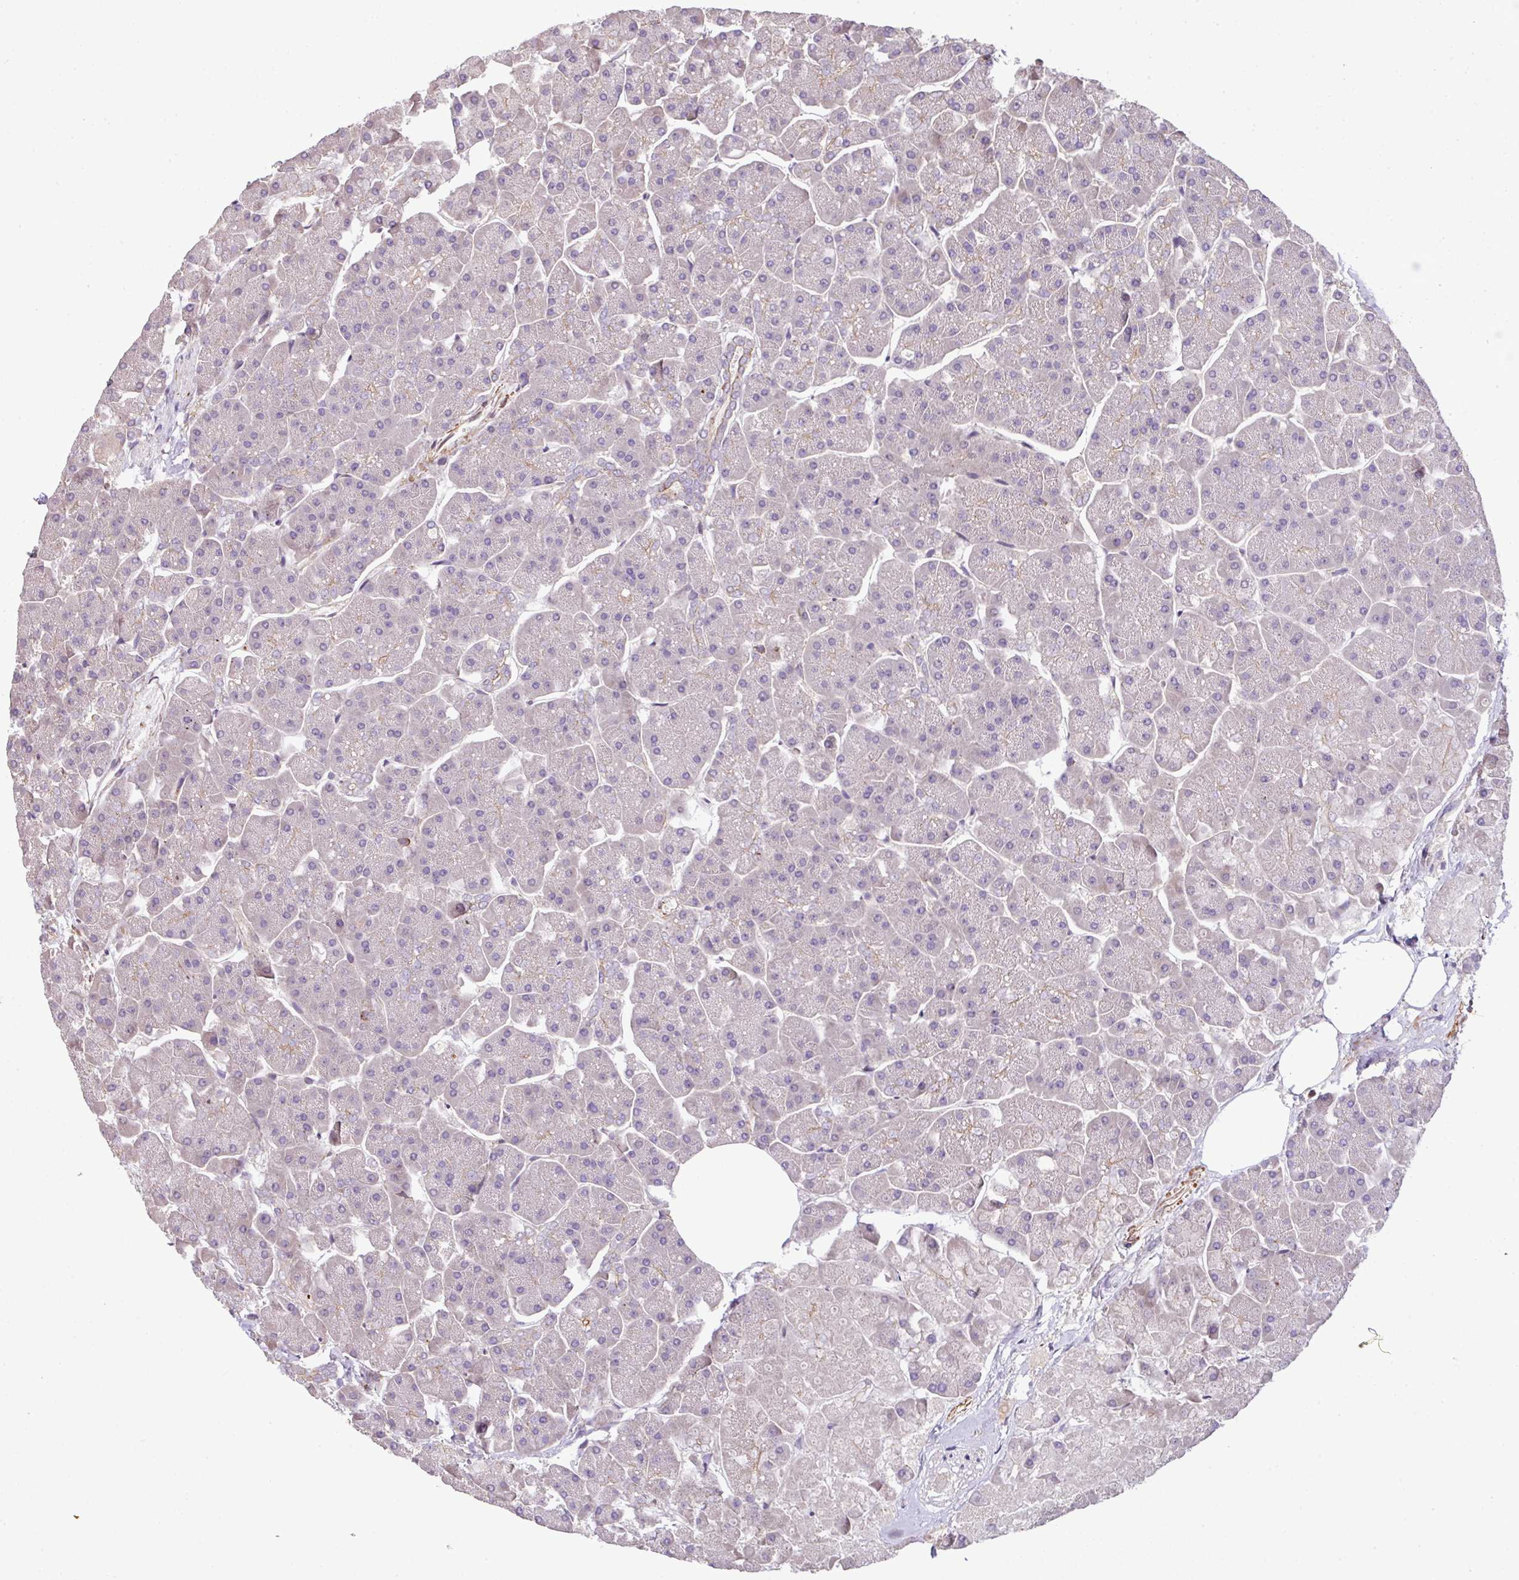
{"staining": {"intensity": "weak", "quantity": "<25%", "location": "cytoplasmic/membranous"}, "tissue": "pancreas", "cell_type": "Exocrine glandular cells", "image_type": "normal", "snomed": [{"axis": "morphology", "description": "Normal tissue, NOS"}, {"axis": "topography", "description": "Pancreas"}, {"axis": "topography", "description": "Peripheral nerve tissue"}], "caption": "IHC histopathology image of unremarkable pancreas: human pancreas stained with DAB demonstrates no significant protein expression in exocrine glandular cells.", "gene": "CASS4", "patient": {"sex": "male", "age": 54}}